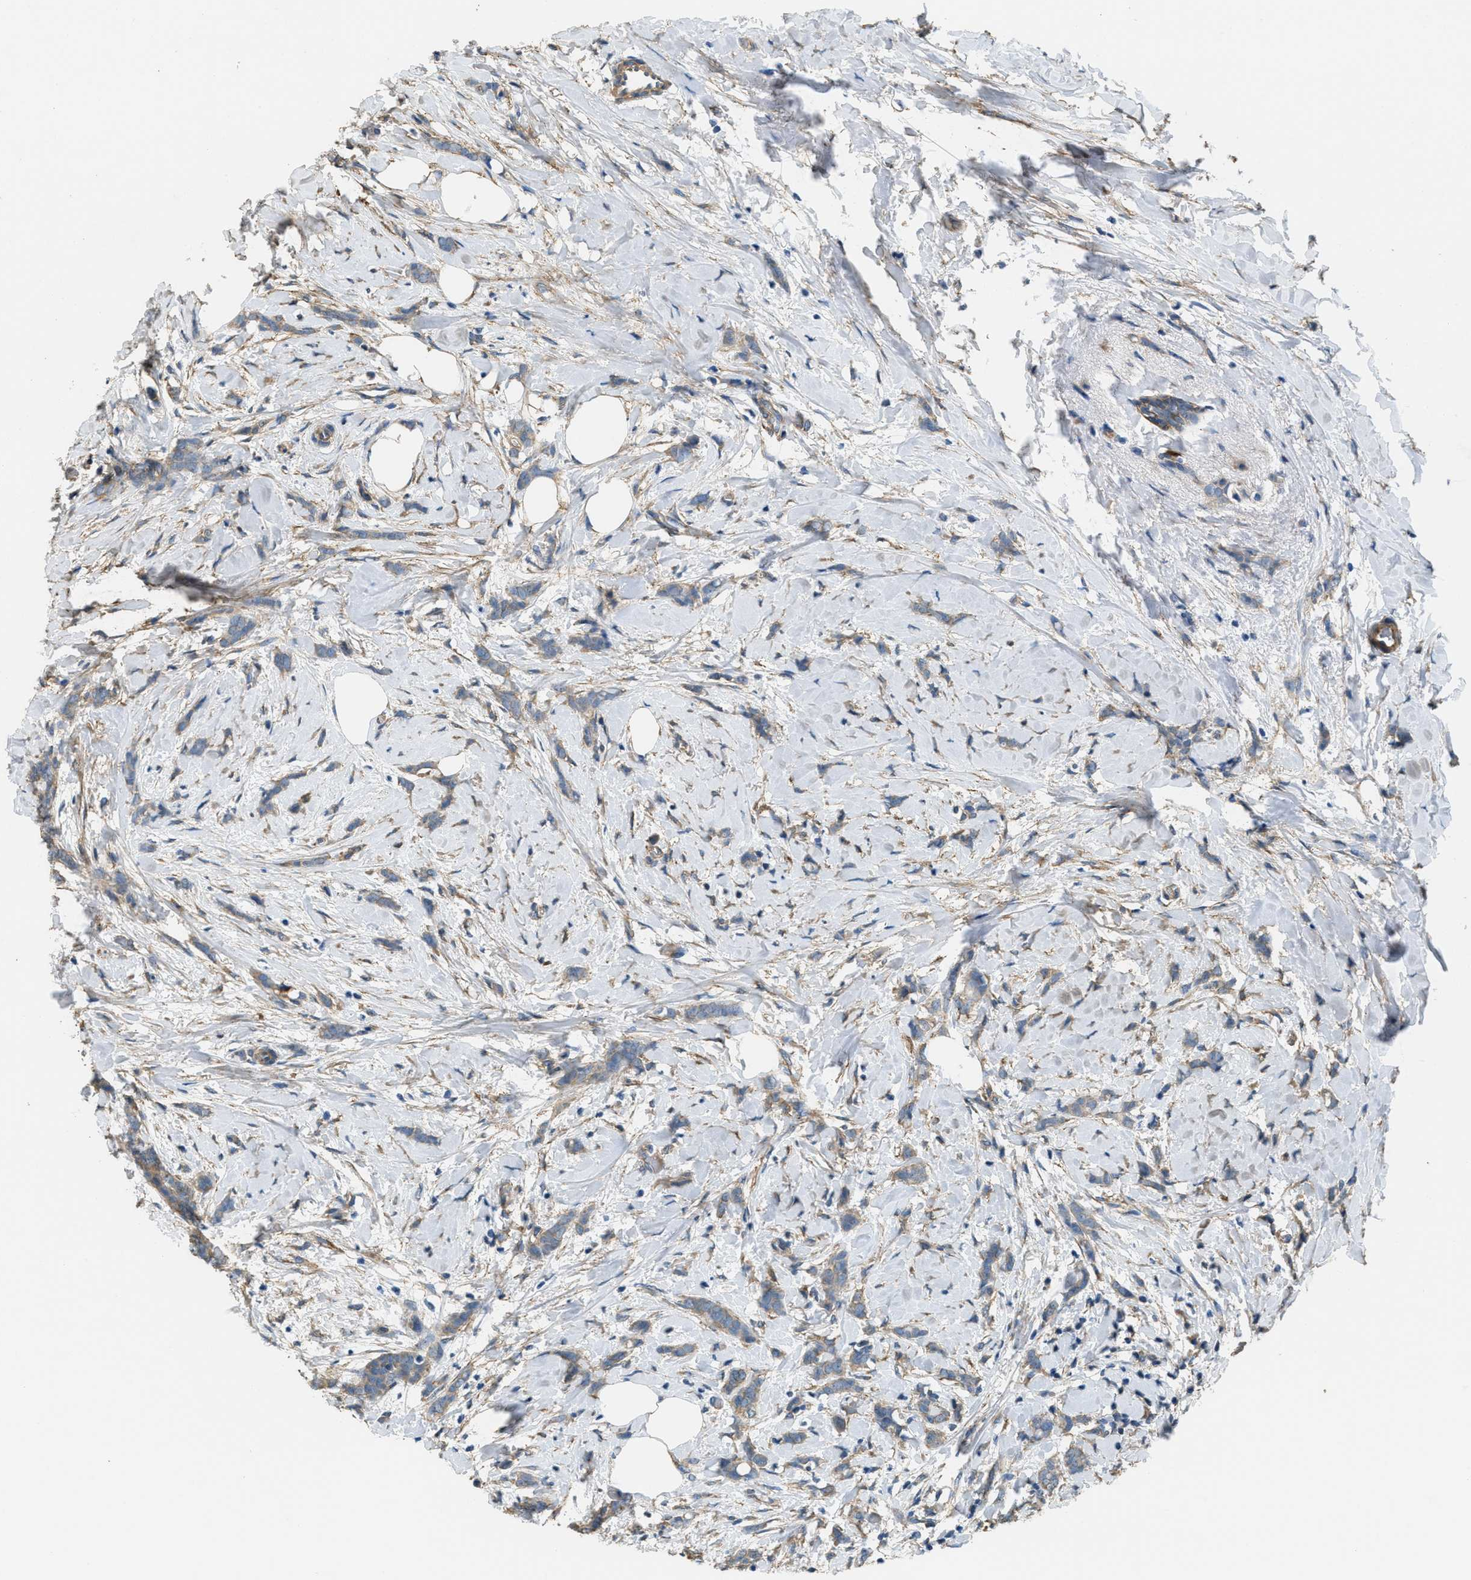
{"staining": {"intensity": "moderate", "quantity": ">75%", "location": "cytoplasmic/membranous"}, "tissue": "breast cancer", "cell_type": "Tumor cells", "image_type": "cancer", "snomed": [{"axis": "morphology", "description": "Lobular carcinoma, in situ"}, {"axis": "morphology", "description": "Lobular carcinoma"}, {"axis": "topography", "description": "Breast"}], "caption": "The histopathology image shows a brown stain indicating the presence of a protein in the cytoplasmic/membranous of tumor cells in breast lobular carcinoma.", "gene": "THBS2", "patient": {"sex": "female", "age": 41}}